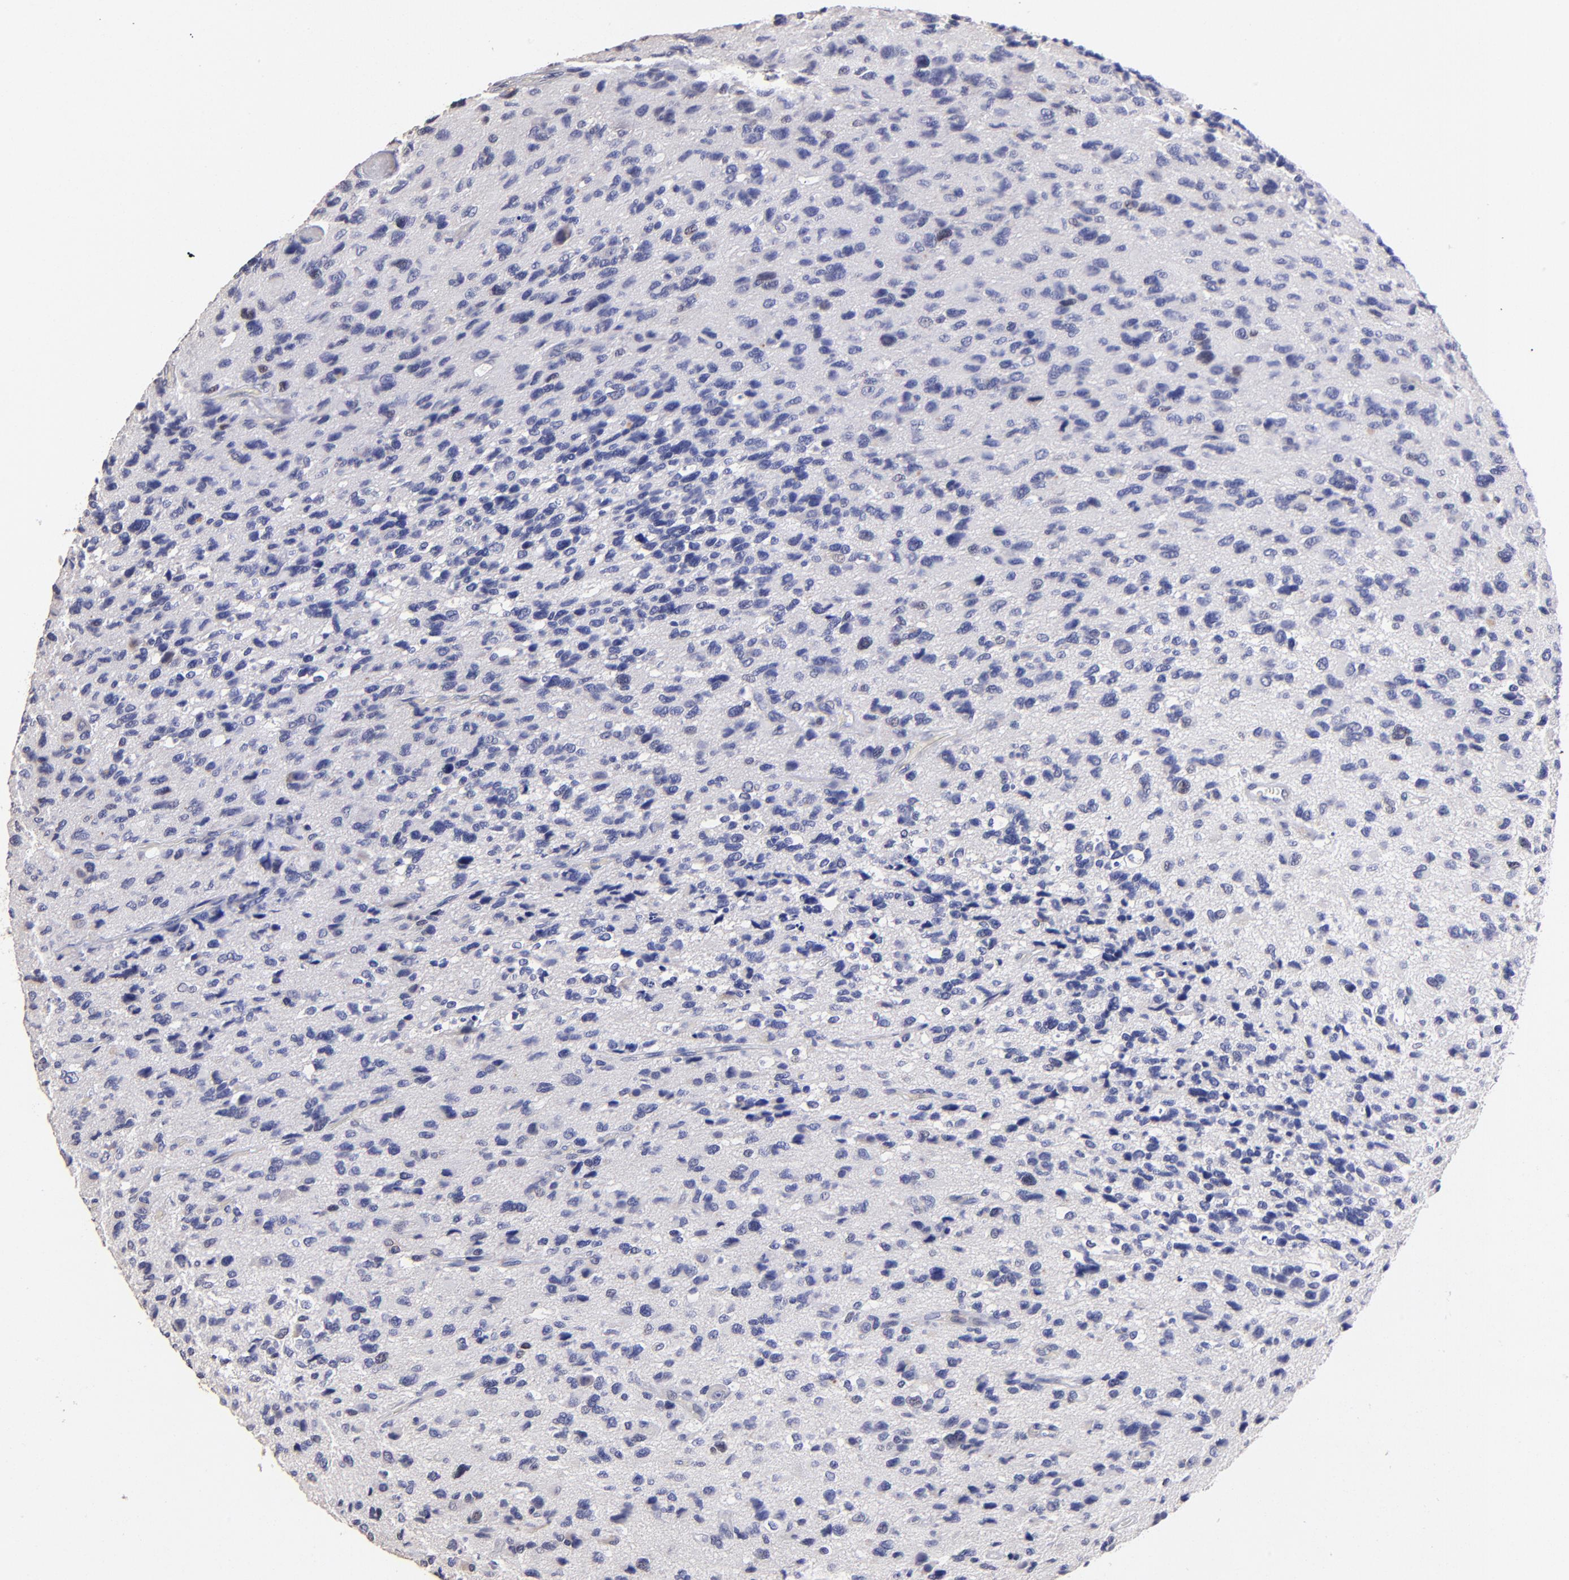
{"staining": {"intensity": "negative", "quantity": "none", "location": "none"}, "tissue": "glioma", "cell_type": "Tumor cells", "image_type": "cancer", "snomed": [{"axis": "morphology", "description": "Glioma, malignant, High grade"}, {"axis": "topography", "description": "Brain"}], "caption": "This is a image of immunohistochemistry (IHC) staining of malignant glioma (high-grade), which shows no positivity in tumor cells.", "gene": "DNMT1", "patient": {"sex": "male", "age": 69}}